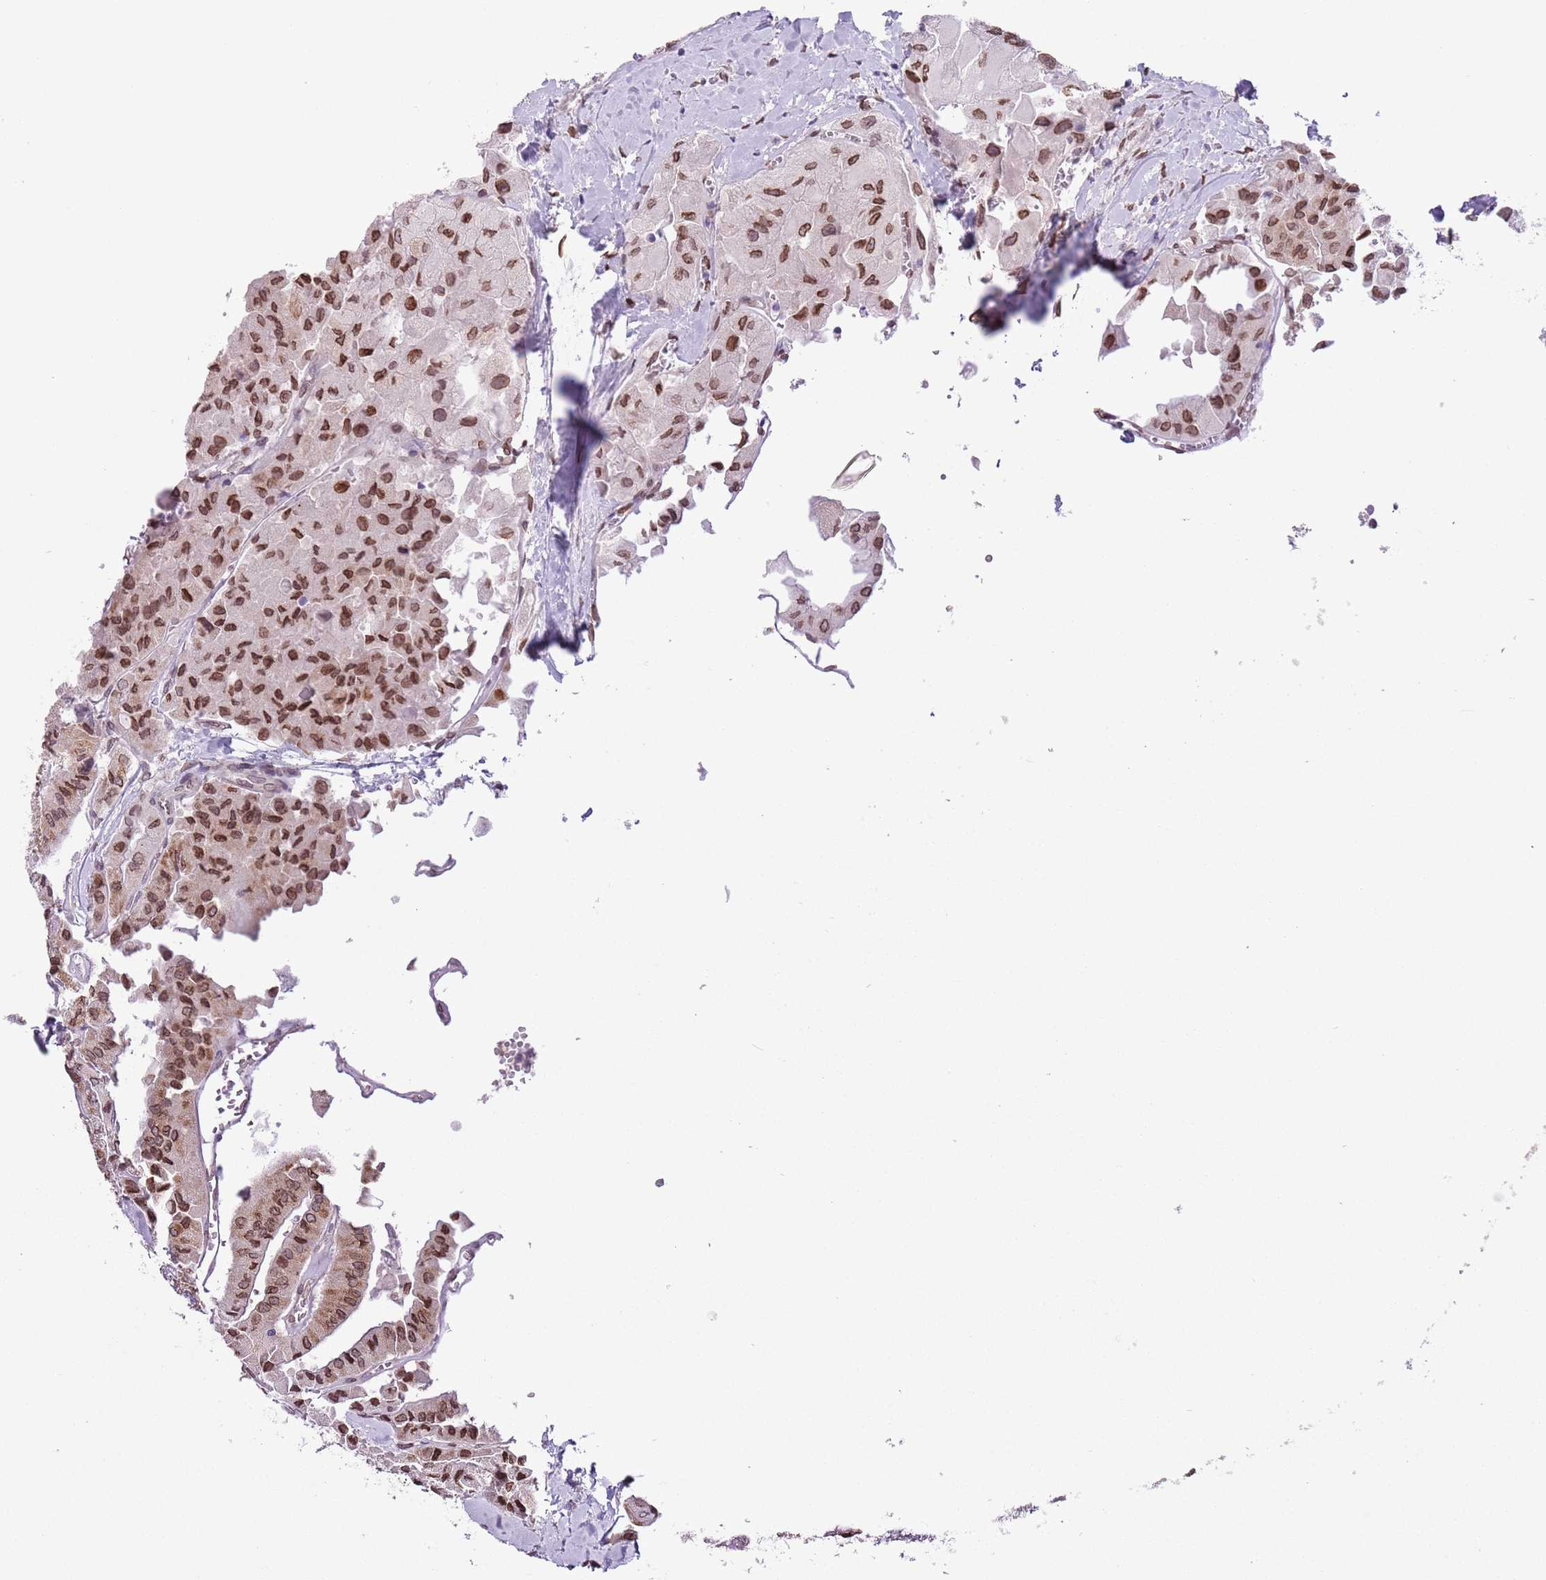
{"staining": {"intensity": "moderate", "quantity": ">75%", "location": "cytoplasmic/membranous,nuclear"}, "tissue": "thyroid cancer", "cell_type": "Tumor cells", "image_type": "cancer", "snomed": [{"axis": "morphology", "description": "Normal tissue, NOS"}, {"axis": "morphology", "description": "Papillary adenocarcinoma, NOS"}, {"axis": "topography", "description": "Thyroid gland"}], "caption": "There is medium levels of moderate cytoplasmic/membranous and nuclear staining in tumor cells of papillary adenocarcinoma (thyroid), as demonstrated by immunohistochemical staining (brown color).", "gene": "ZGLP1", "patient": {"sex": "female", "age": 59}}